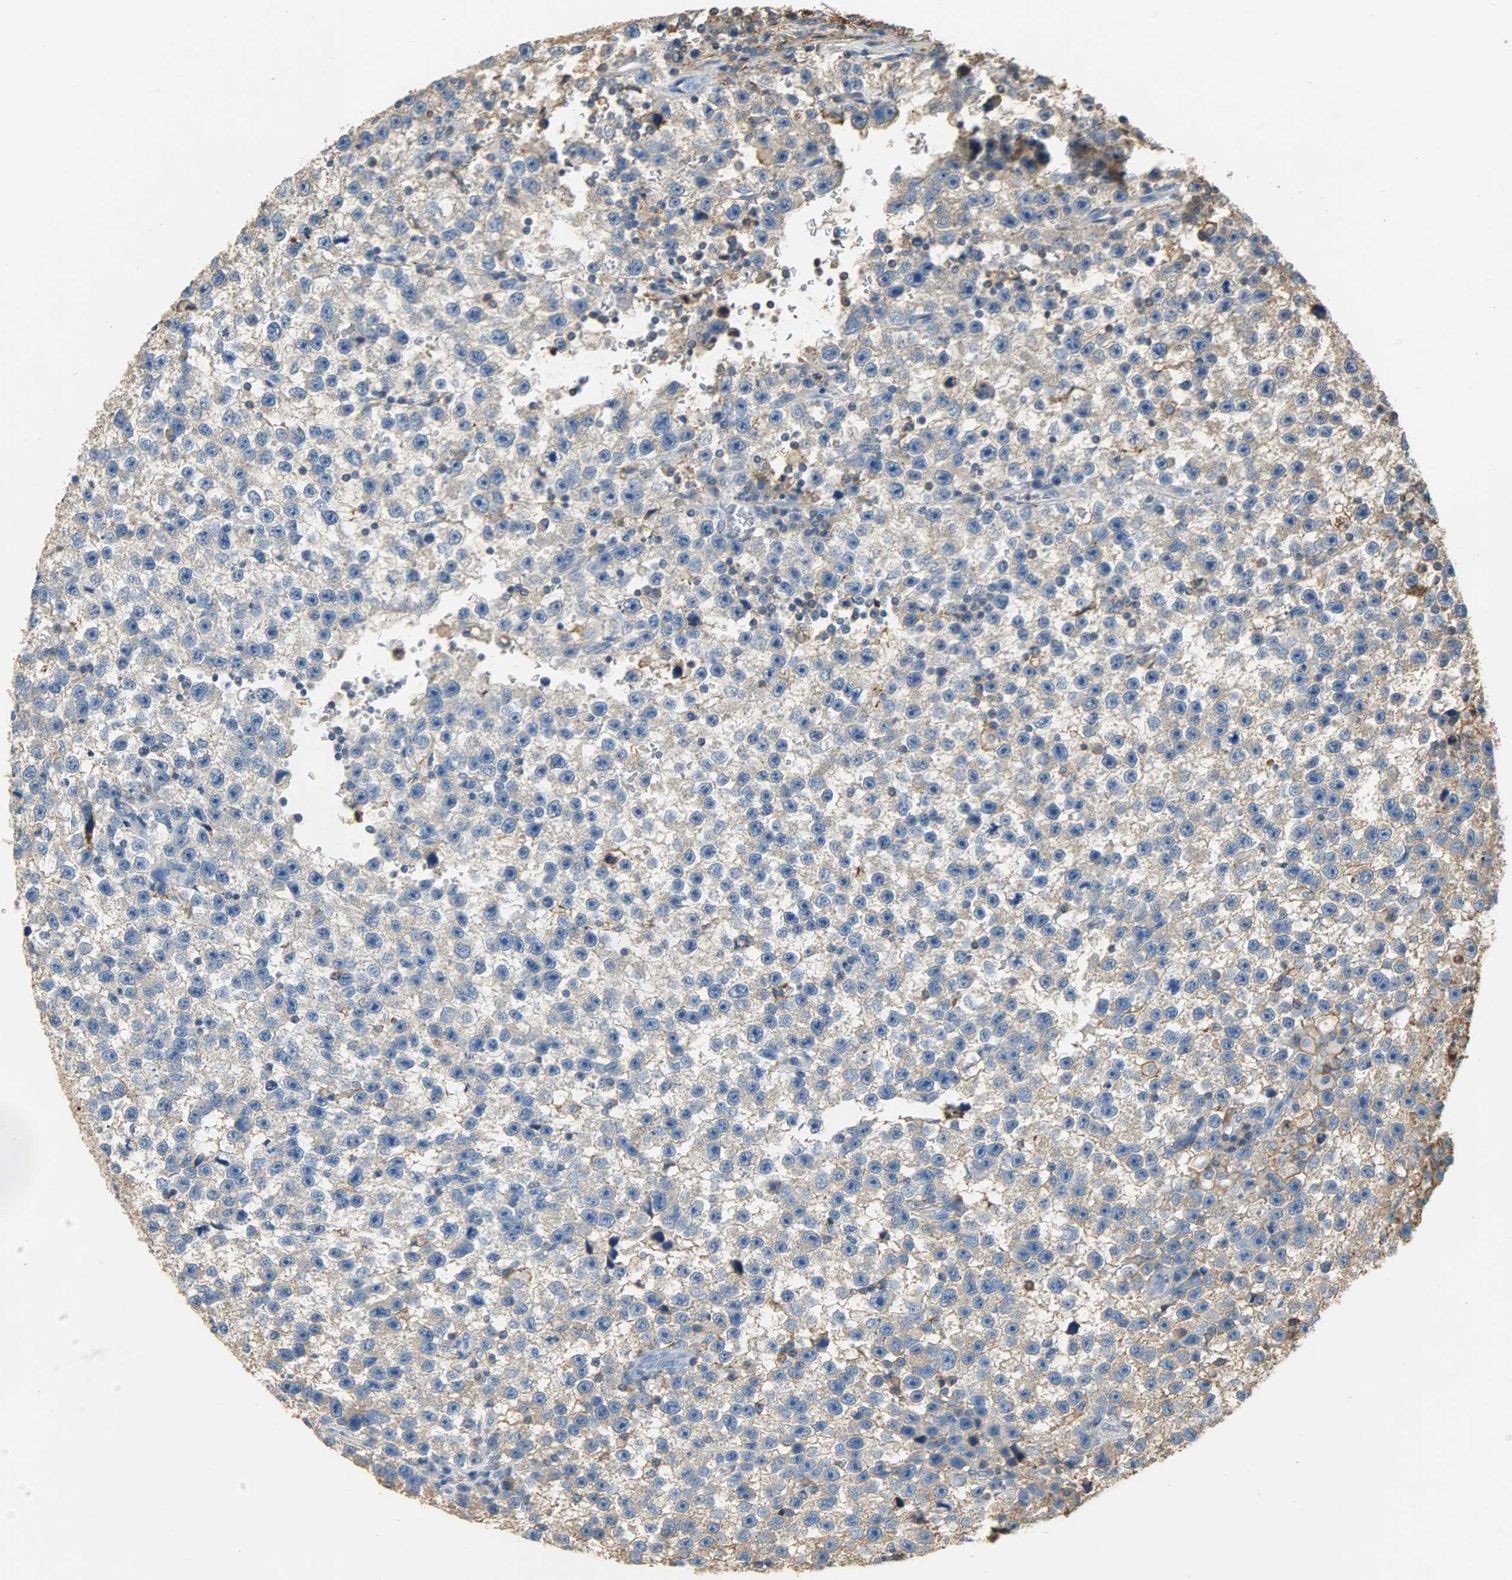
{"staining": {"intensity": "negative", "quantity": "none", "location": "none"}, "tissue": "testis cancer", "cell_type": "Tumor cells", "image_type": "cancer", "snomed": [{"axis": "morphology", "description": "Seminoma, NOS"}, {"axis": "topography", "description": "Testis"}], "caption": "The micrograph displays no significant staining in tumor cells of testis seminoma.", "gene": "ANXA6", "patient": {"sex": "male", "age": 33}}